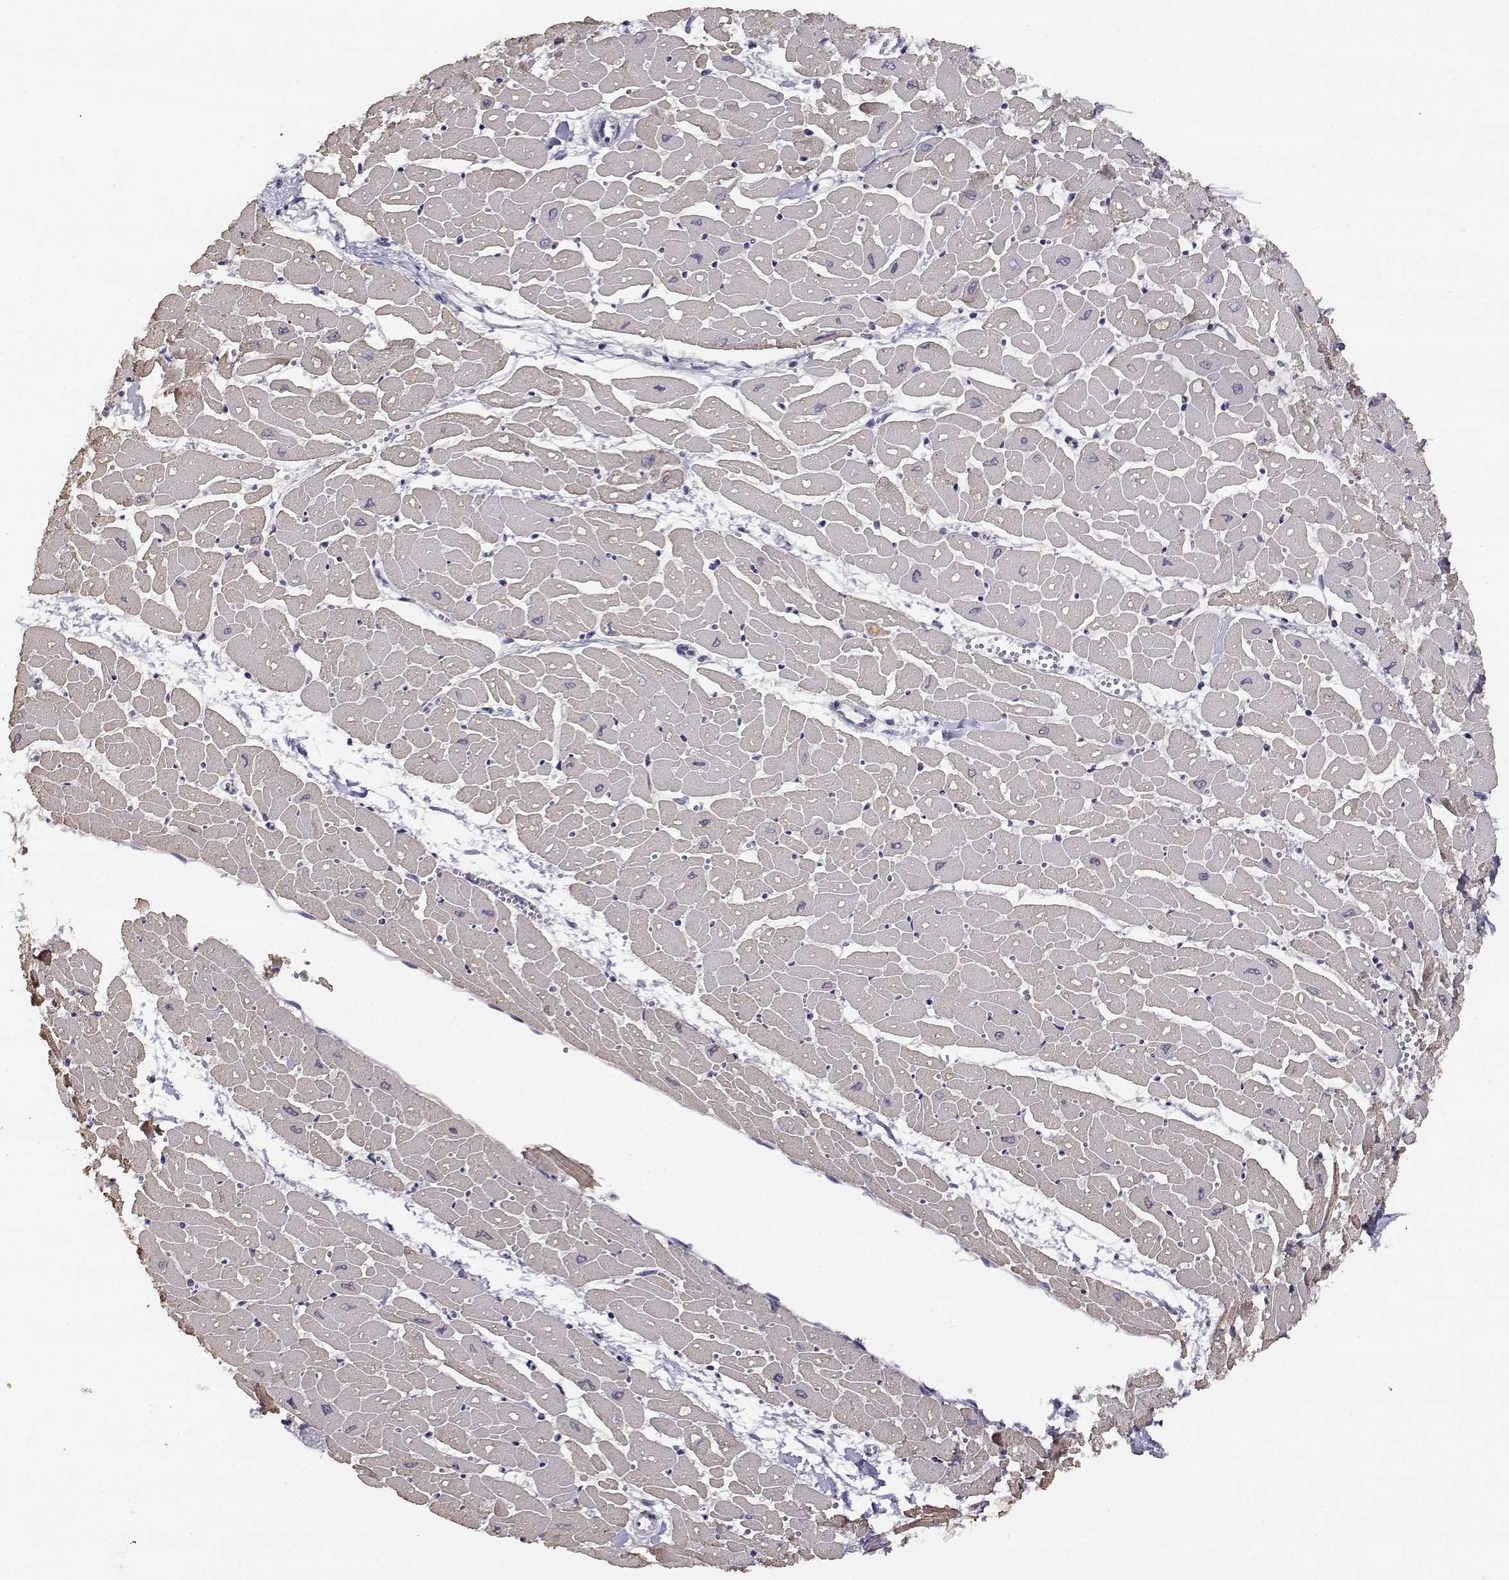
{"staining": {"intensity": "negative", "quantity": "none", "location": "none"}, "tissue": "heart muscle", "cell_type": "Cardiomyocytes", "image_type": "normal", "snomed": [{"axis": "morphology", "description": "Normal tissue, NOS"}, {"axis": "topography", "description": "Heart"}], "caption": "Immunohistochemistry of normal heart muscle displays no expression in cardiomyocytes.", "gene": "RHOXF2", "patient": {"sex": "male", "age": 57}}